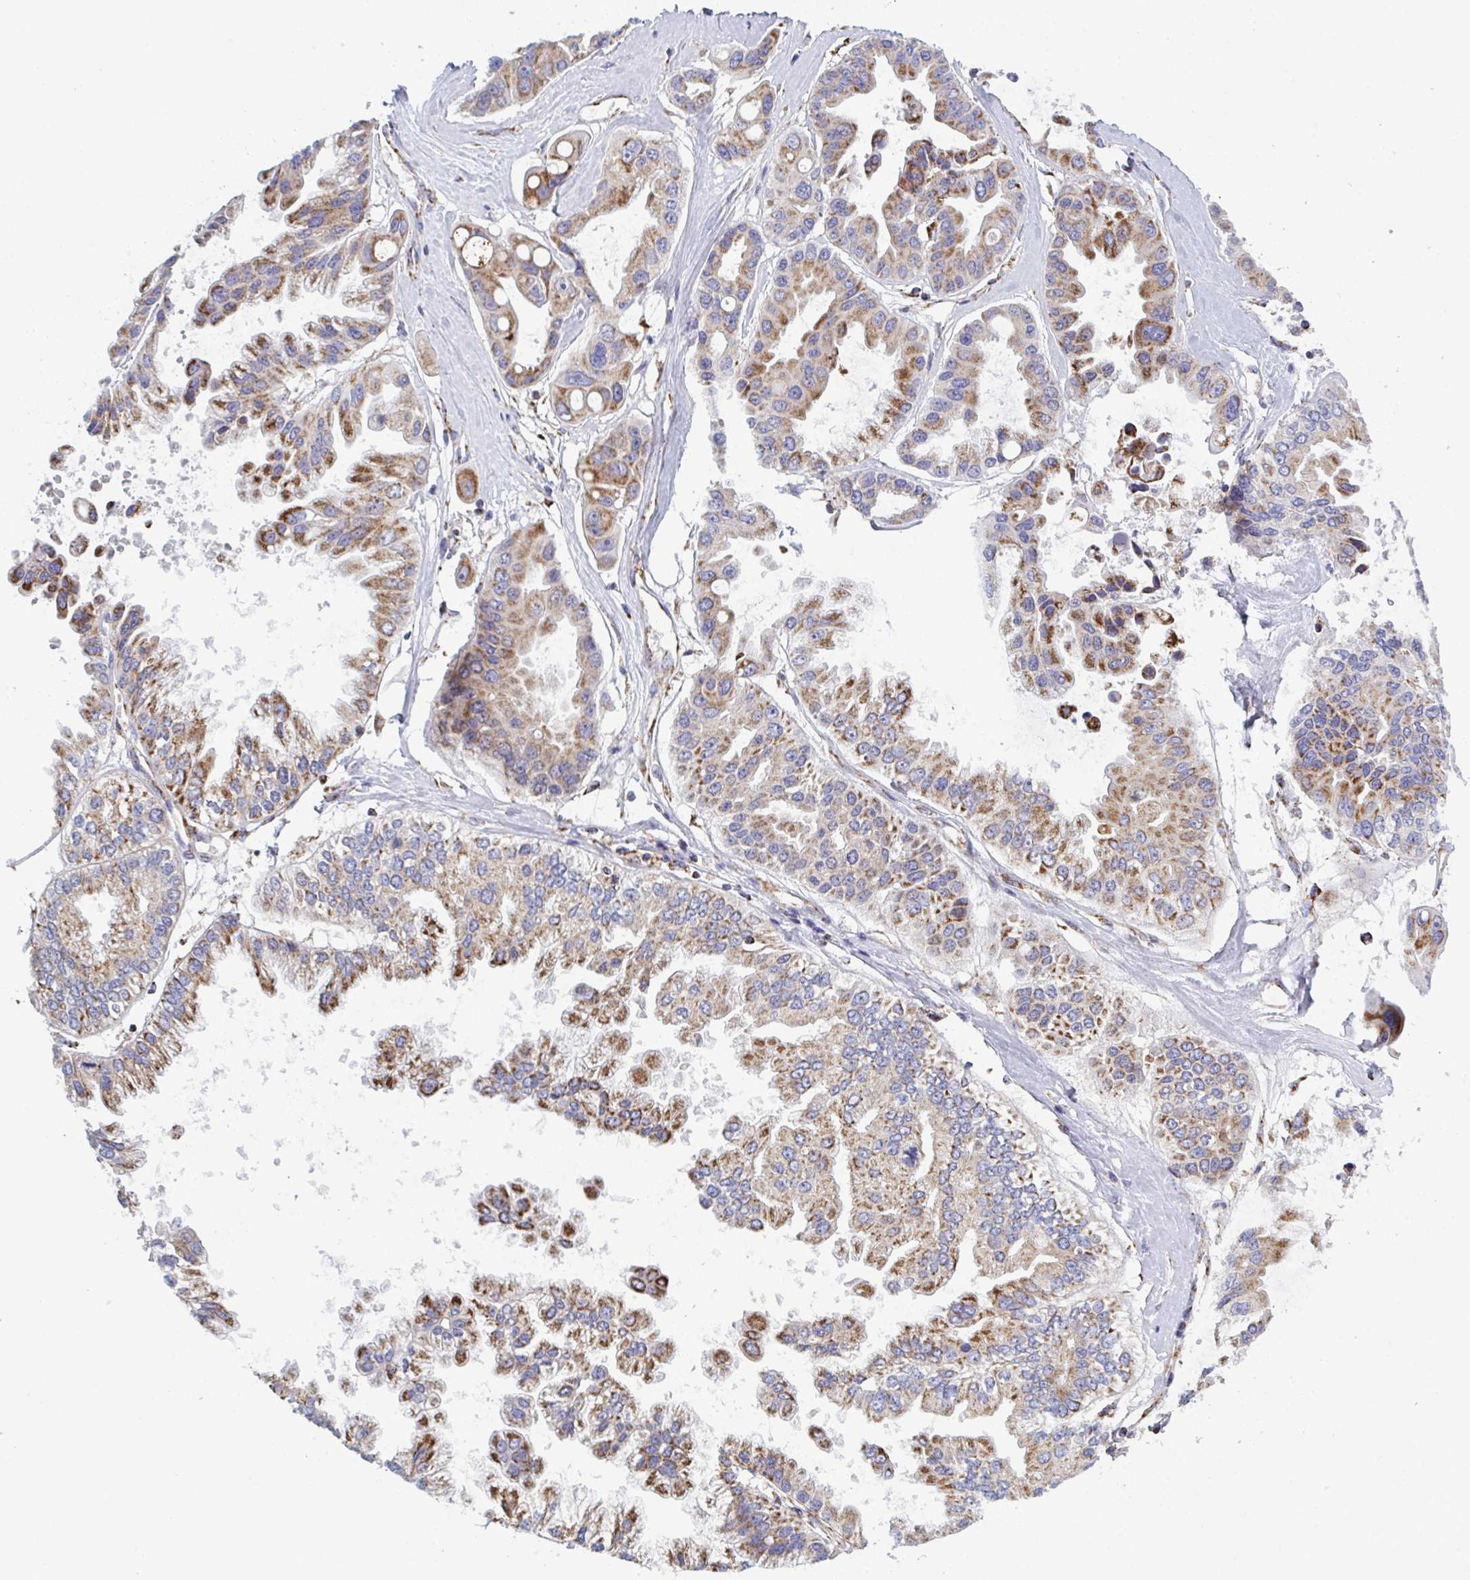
{"staining": {"intensity": "moderate", "quantity": ">75%", "location": "cytoplasmic/membranous"}, "tissue": "ovarian cancer", "cell_type": "Tumor cells", "image_type": "cancer", "snomed": [{"axis": "morphology", "description": "Cystadenocarcinoma, serous, NOS"}, {"axis": "topography", "description": "Ovary"}], "caption": "Ovarian cancer was stained to show a protein in brown. There is medium levels of moderate cytoplasmic/membranous positivity in about >75% of tumor cells. The staining was performed using DAB (3,3'-diaminobenzidine) to visualize the protein expression in brown, while the nuclei were stained in blue with hematoxylin (Magnification: 20x).", "gene": "CSDE1", "patient": {"sex": "female", "age": 56}}